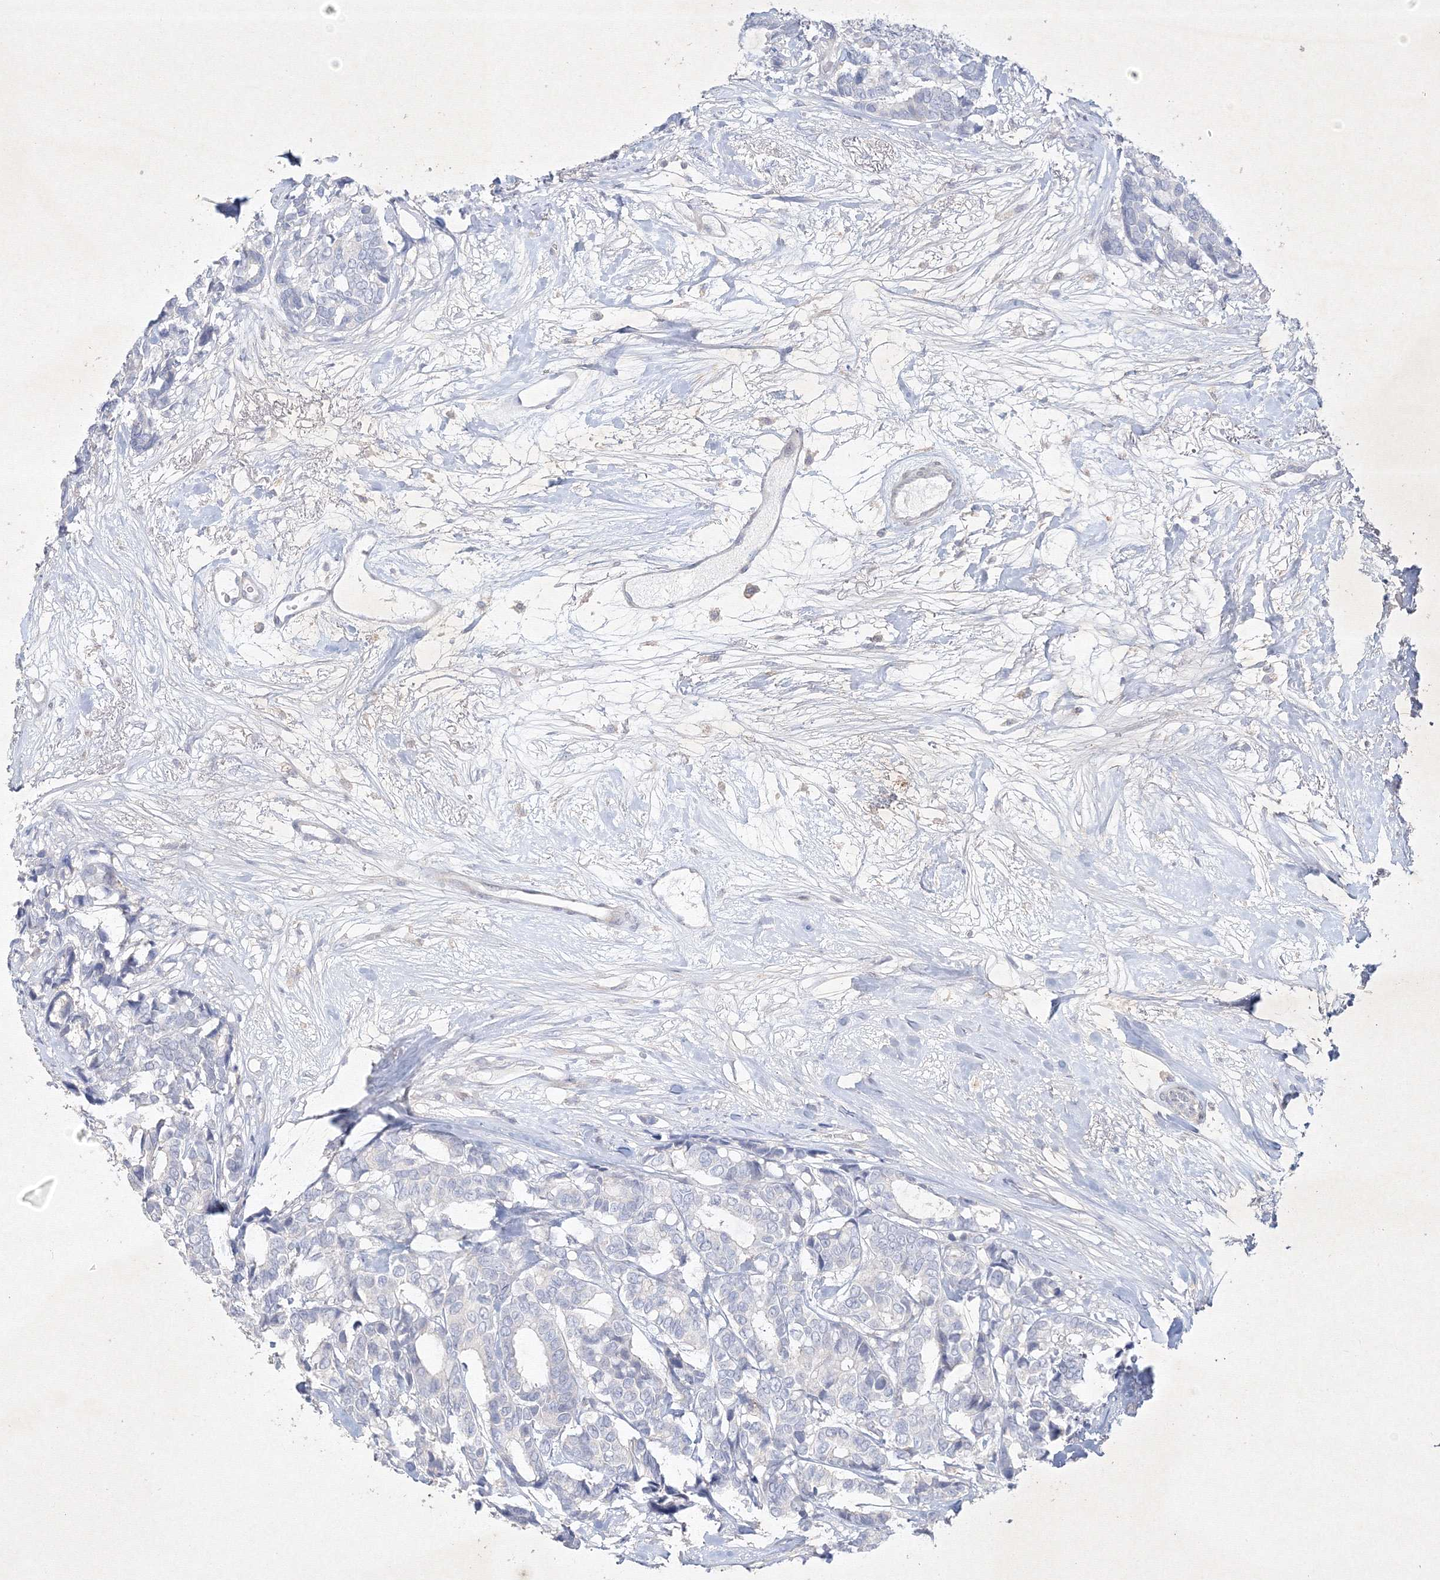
{"staining": {"intensity": "negative", "quantity": "none", "location": "none"}, "tissue": "breast cancer", "cell_type": "Tumor cells", "image_type": "cancer", "snomed": [{"axis": "morphology", "description": "Duct carcinoma"}, {"axis": "topography", "description": "Breast"}], "caption": "Tumor cells show no significant expression in breast invasive ductal carcinoma.", "gene": "CXXC4", "patient": {"sex": "female", "age": 87}}